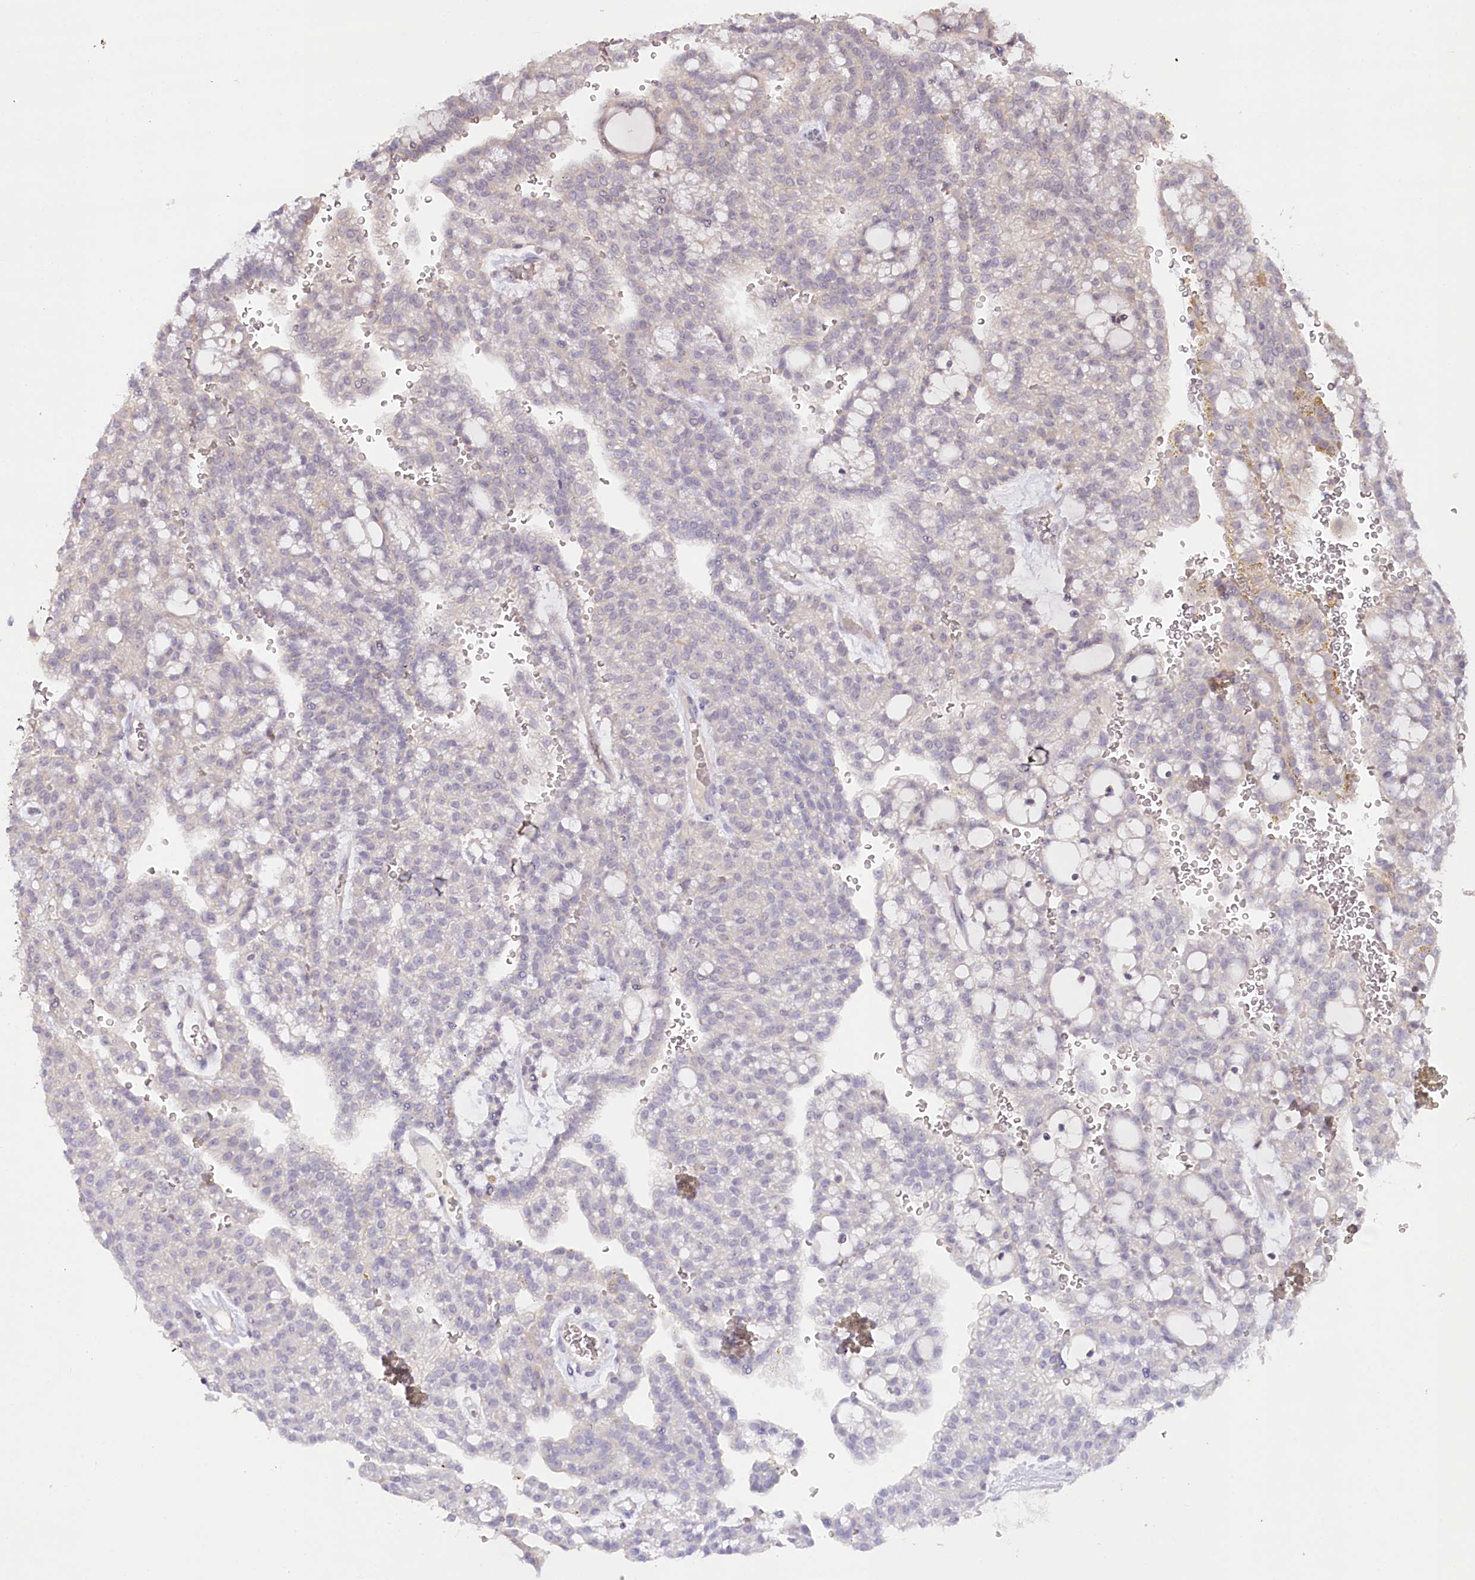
{"staining": {"intensity": "negative", "quantity": "none", "location": "none"}, "tissue": "renal cancer", "cell_type": "Tumor cells", "image_type": "cancer", "snomed": [{"axis": "morphology", "description": "Adenocarcinoma, NOS"}, {"axis": "topography", "description": "Kidney"}], "caption": "DAB immunohistochemical staining of adenocarcinoma (renal) reveals no significant positivity in tumor cells.", "gene": "SLC6A11", "patient": {"sex": "male", "age": 63}}